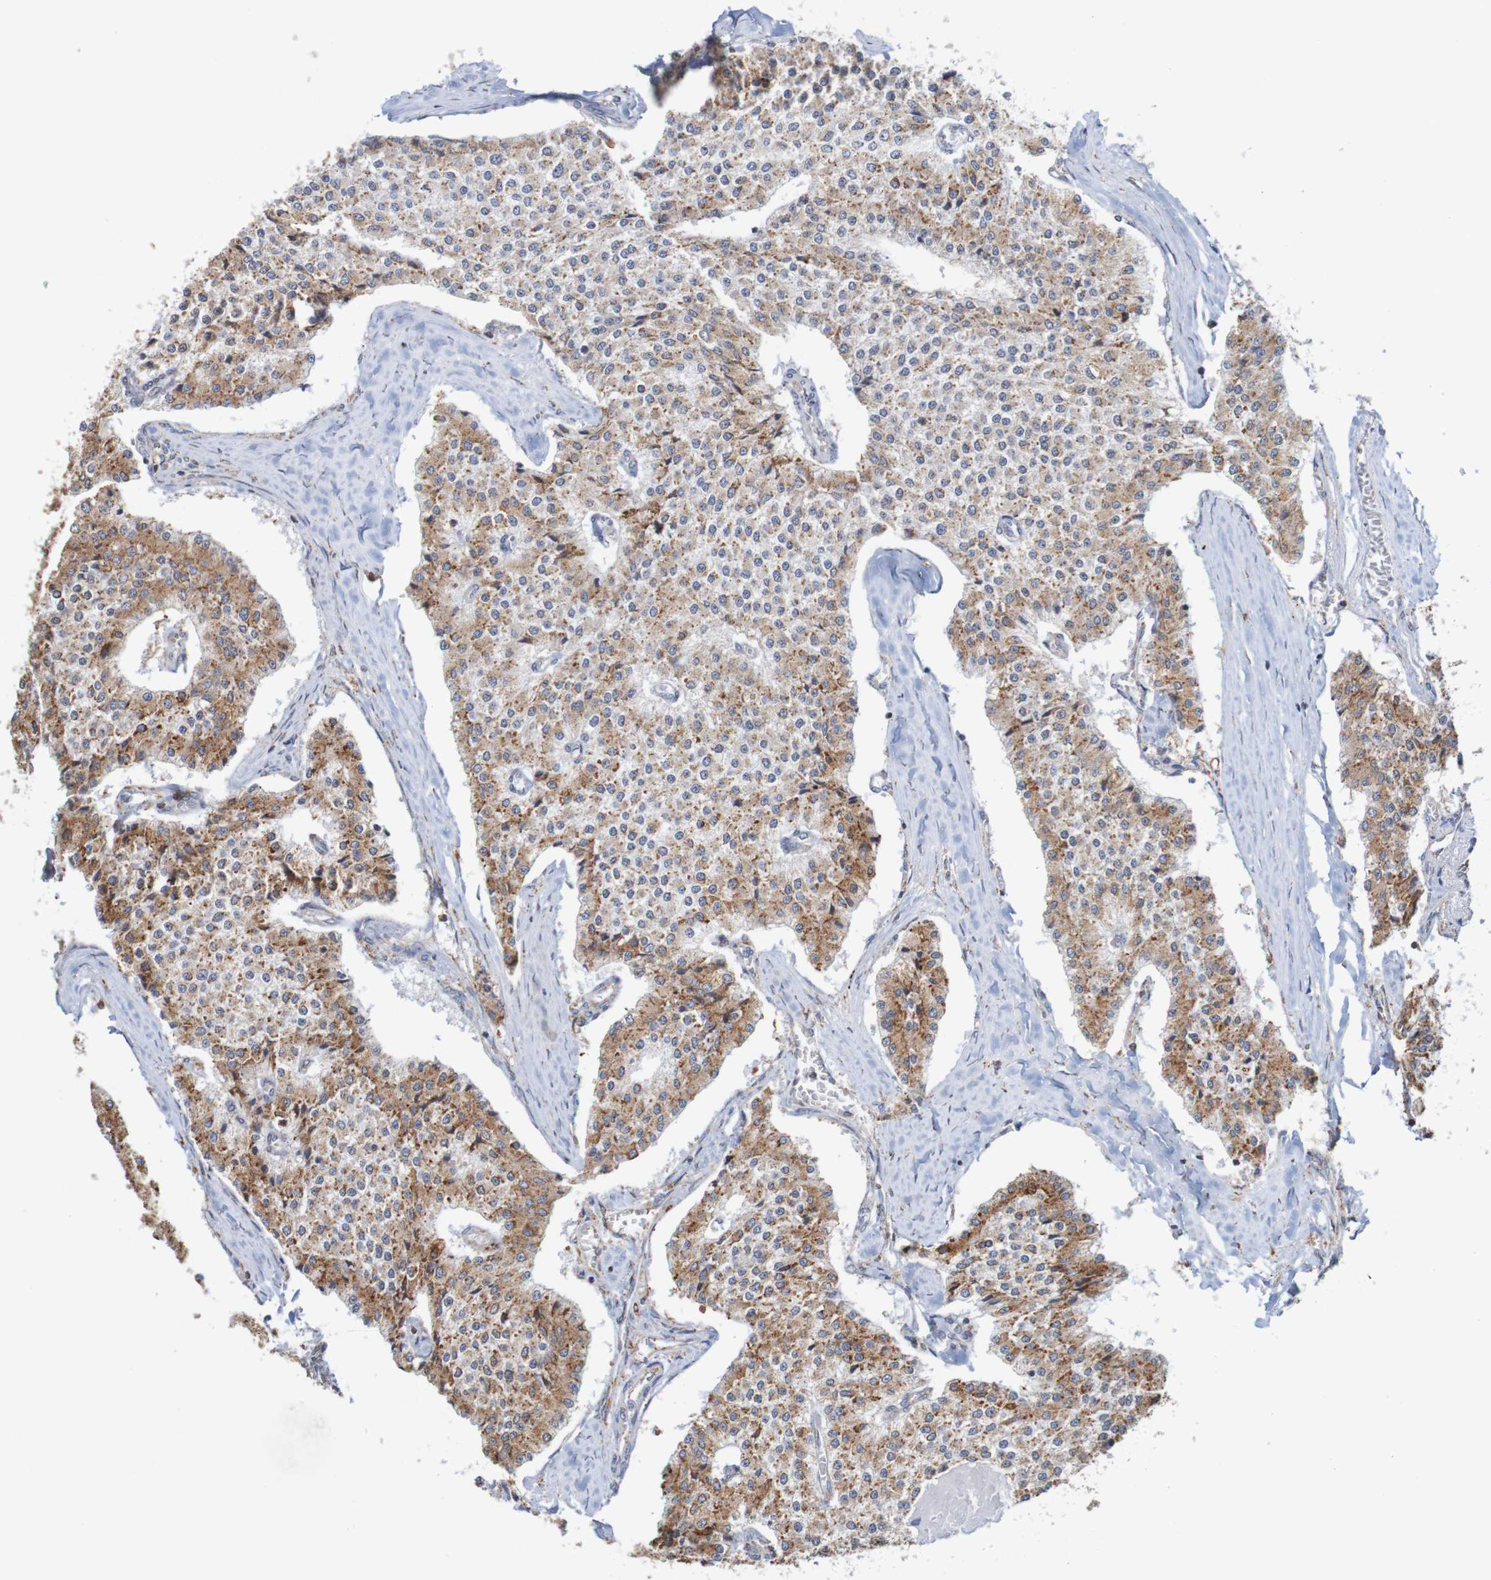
{"staining": {"intensity": "moderate", "quantity": "25%-75%", "location": "cytoplasmic/membranous"}, "tissue": "carcinoid", "cell_type": "Tumor cells", "image_type": "cancer", "snomed": [{"axis": "morphology", "description": "Carcinoid, malignant, NOS"}, {"axis": "topography", "description": "Colon"}], "caption": "Protein analysis of carcinoid tissue shows moderate cytoplasmic/membranous staining in about 25%-75% of tumor cells. (Stains: DAB in brown, nuclei in blue, Microscopy: brightfield microscopy at high magnification).", "gene": "PDIA3", "patient": {"sex": "female", "age": 52}}